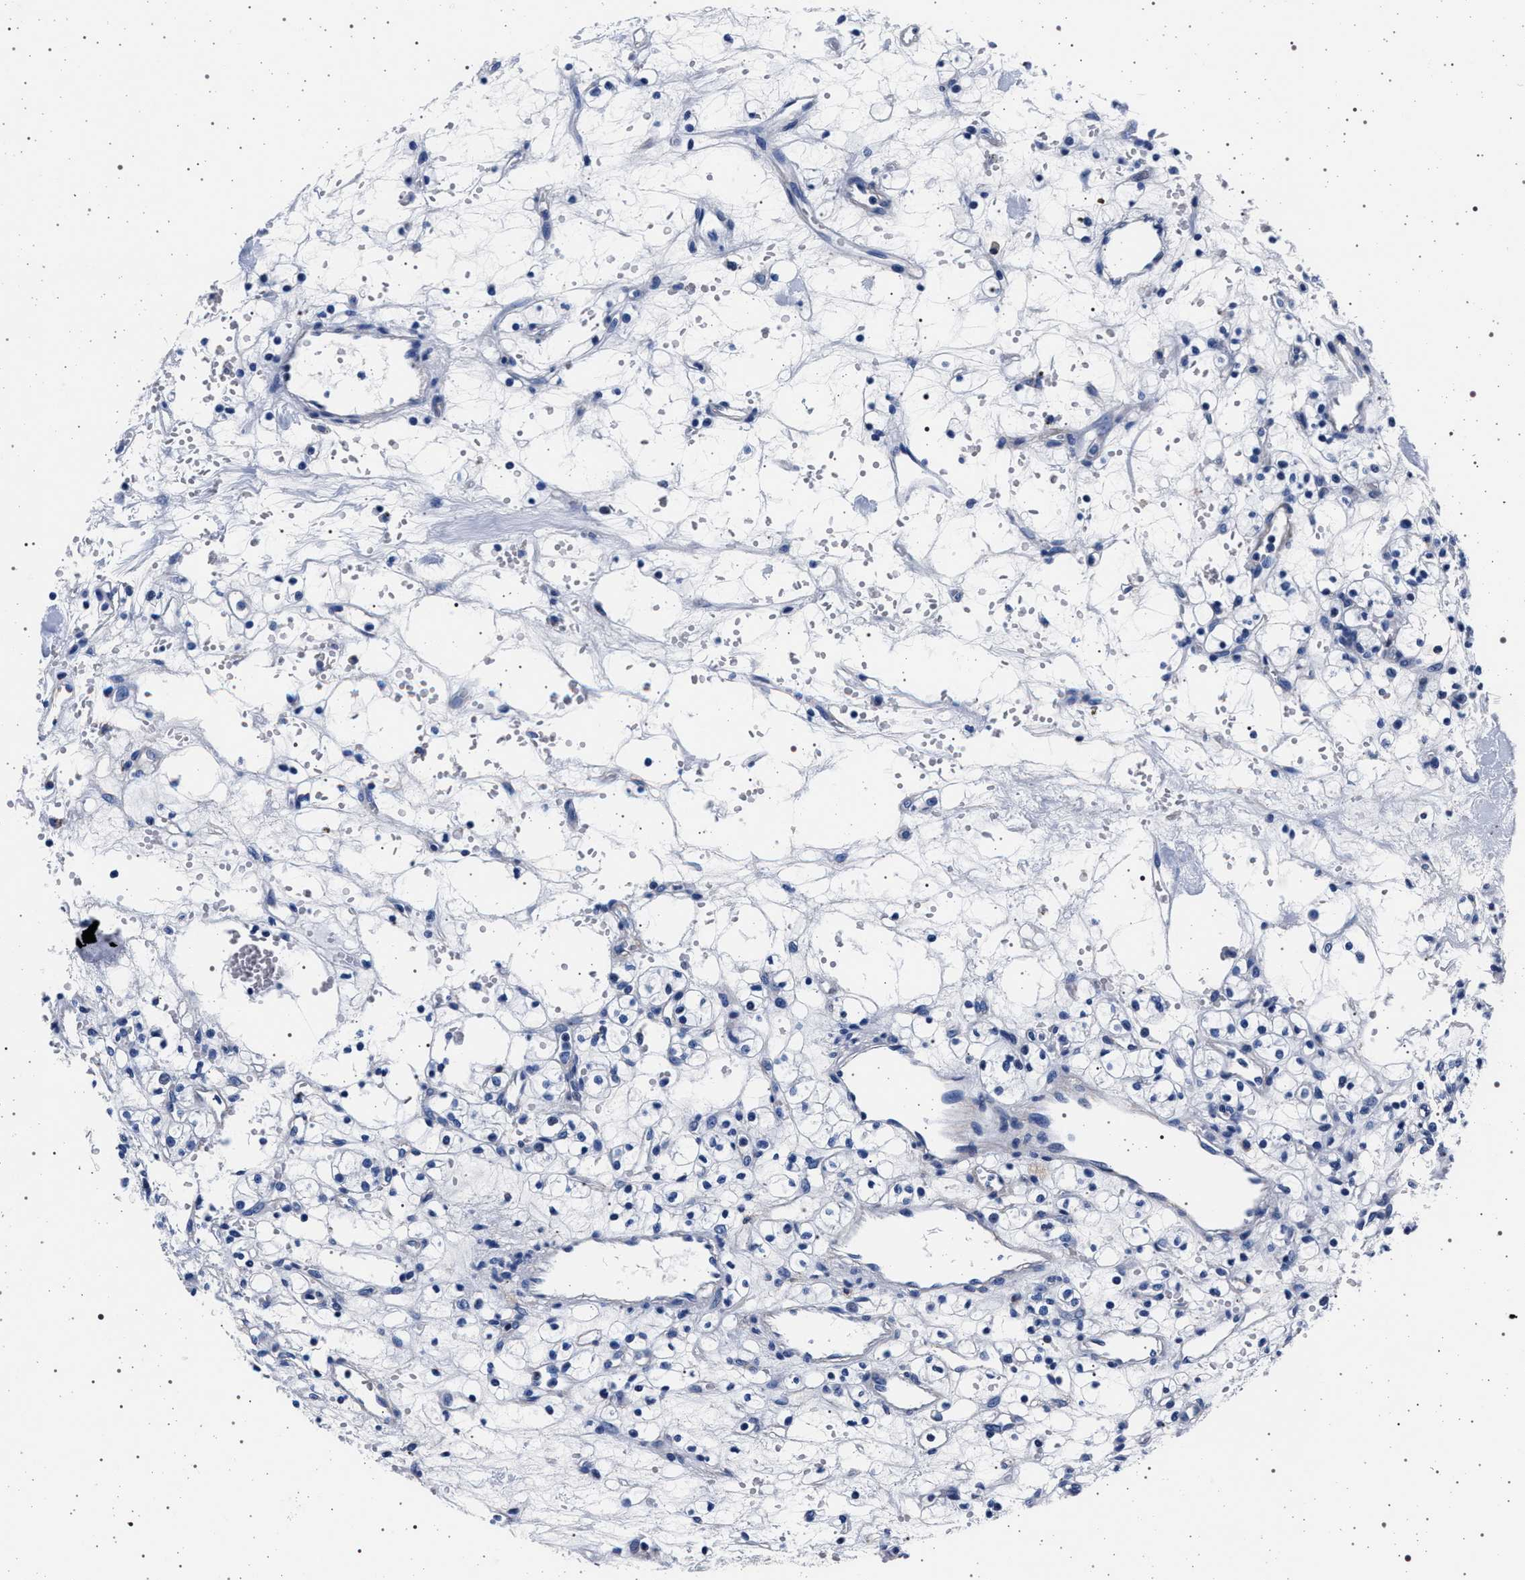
{"staining": {"intensity": "negative", "quantity": "none", "location": "none"}, "tissue": "renal cancer", "cell_type": "Tumor cells", "image_type": "cancer", "snomed": [{"axis": "morphology", "description": "Adenocarcinoma, NOS"}, {"axis": "topography", "description": "Kidney"}], "caption": "DAB (3,3'-diaminobenzidine) immunohistochemical staining of renal cancer (adenocarcinoma) shows no significant positivity in tumor cells.", "gene": "SLC9A1", "patient": {"sex": "female", "age": 60}}